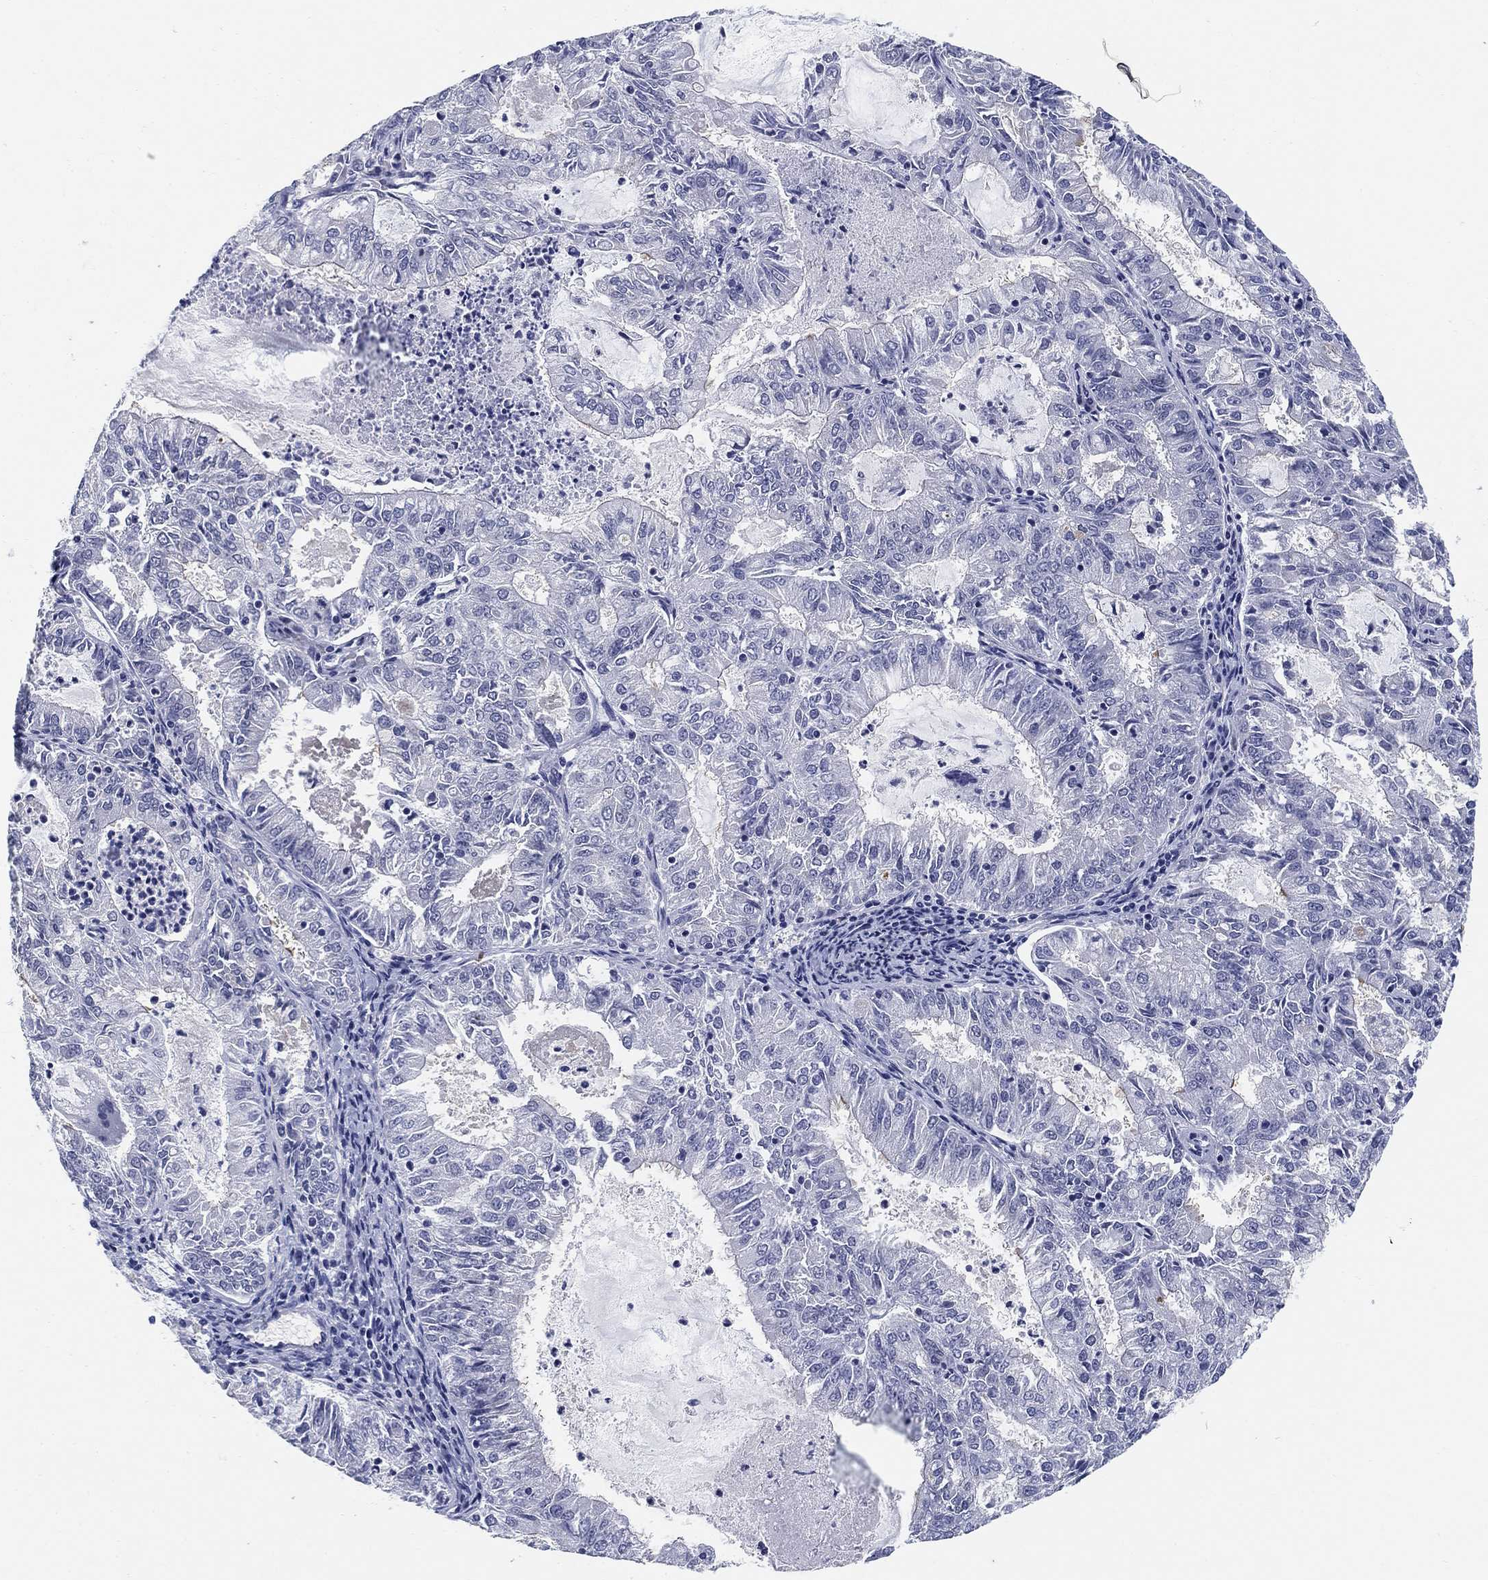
{"staining": {"intensity": "negative", "quantity": "none", "location": "none"}, "tissue": "endometrial cancer", "cell_type": "Tumor cells", "image_type": "cancer", "snomed": [{"axis": "morphology", "description": "Adenocarcinoma, NOS"}, {"axis": "topography", "description": "Endometrium"}], "caption": "Immunohistochemistry micrograph of endometrial adenocarcinoma stained for a protein (brown), which displays no positivity in tumor cells.", "gene": "CLUL1", "patient": {"sex": "female", "age": 57}}